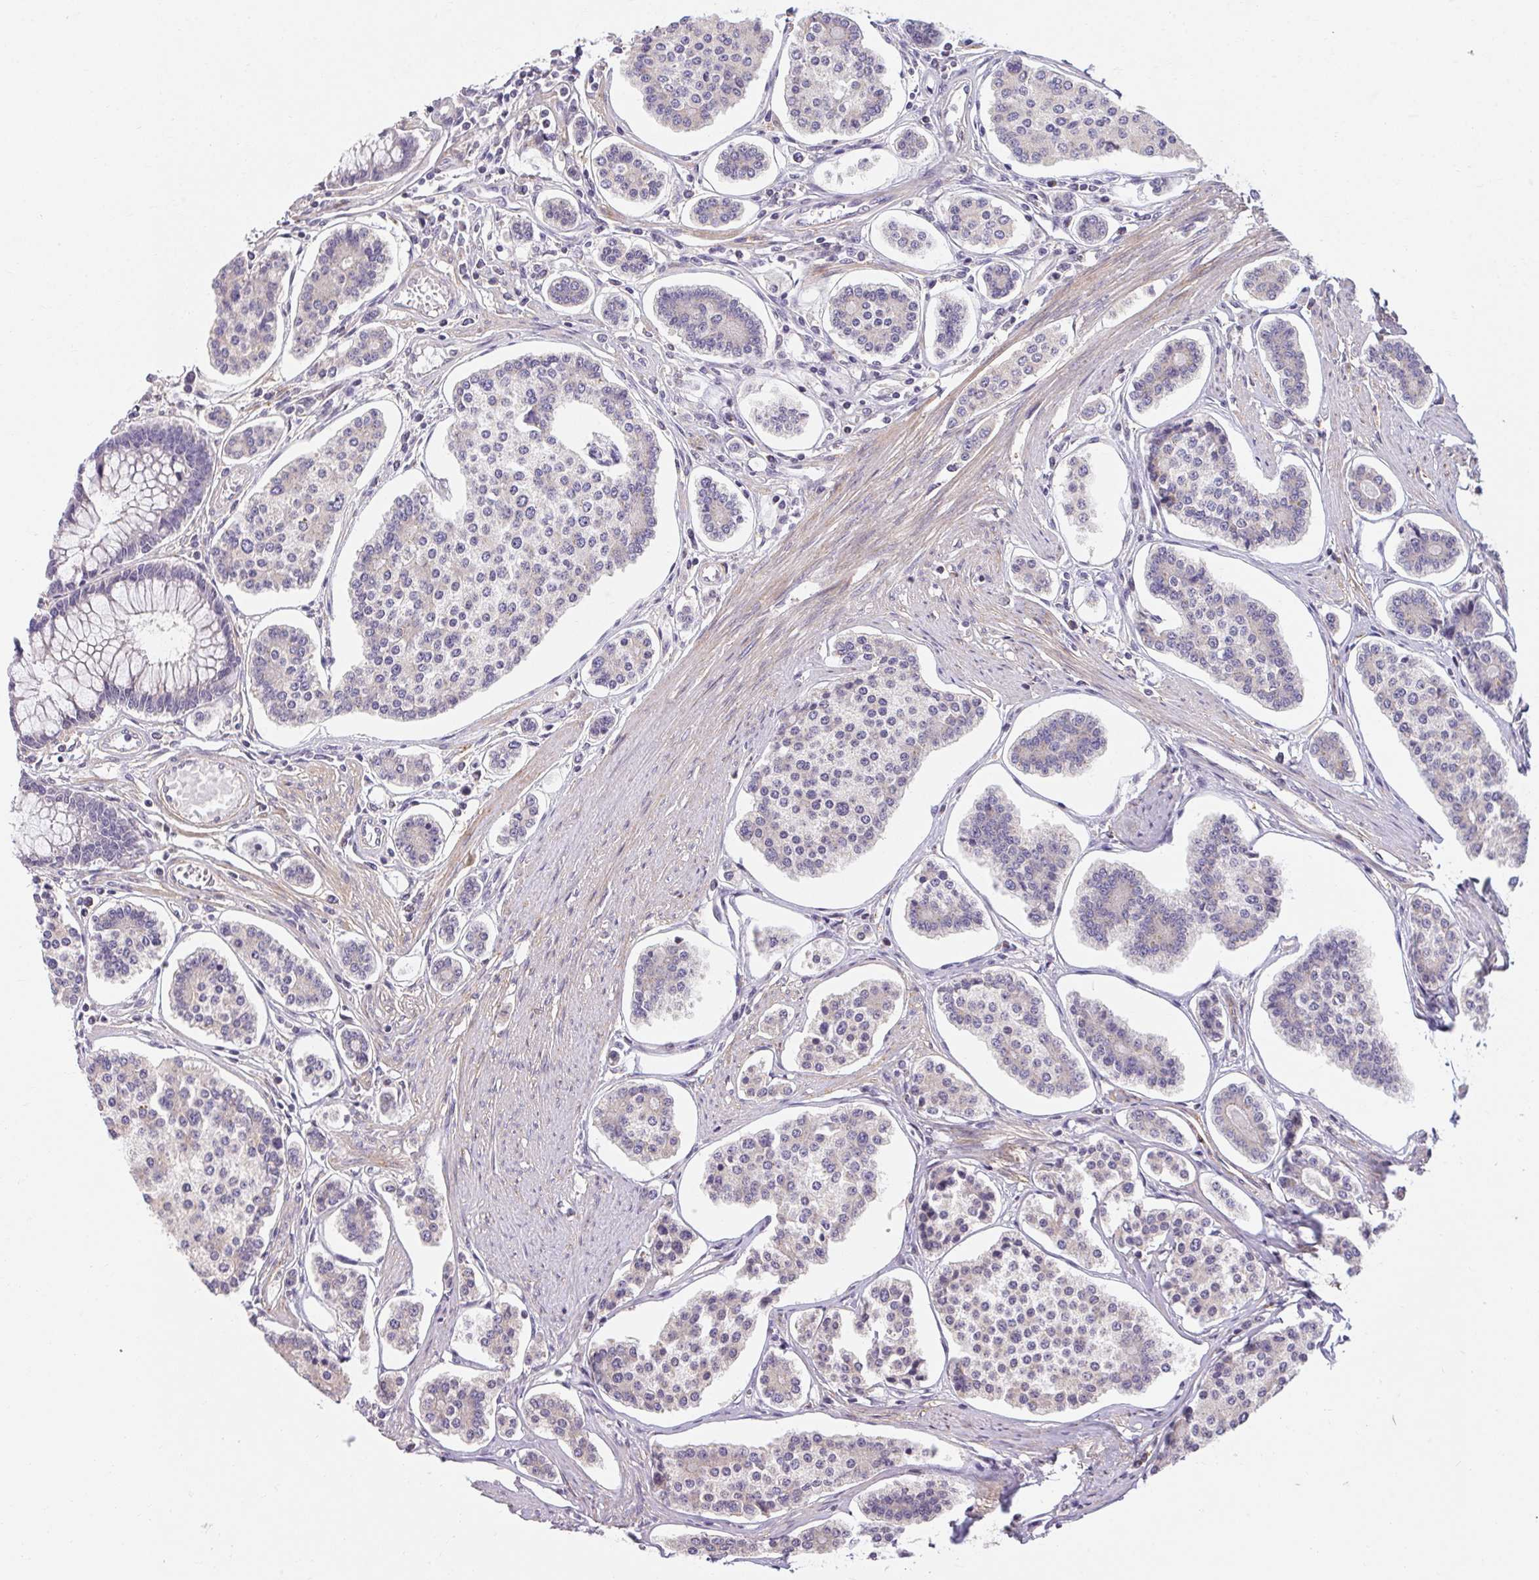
{"staining": {"intensity": "negative", "quantity": "none", "location": "none"}, "tissue": "carcinoid", "cell_type": "Tumor cells", "image_type": "cancer", "snomed": [{"axis": "morphology", "description": "Carcinoid, malignant, NOS"}, {"axis": "topography", "description": "Small intestine"}], "caption": "DAB immunohistochemical staining of human malignant carcinoid exhibits no significant staining in tumor cells.", "gene": "TMEM52B", "patient": {"sex": "female", "age": 65}}